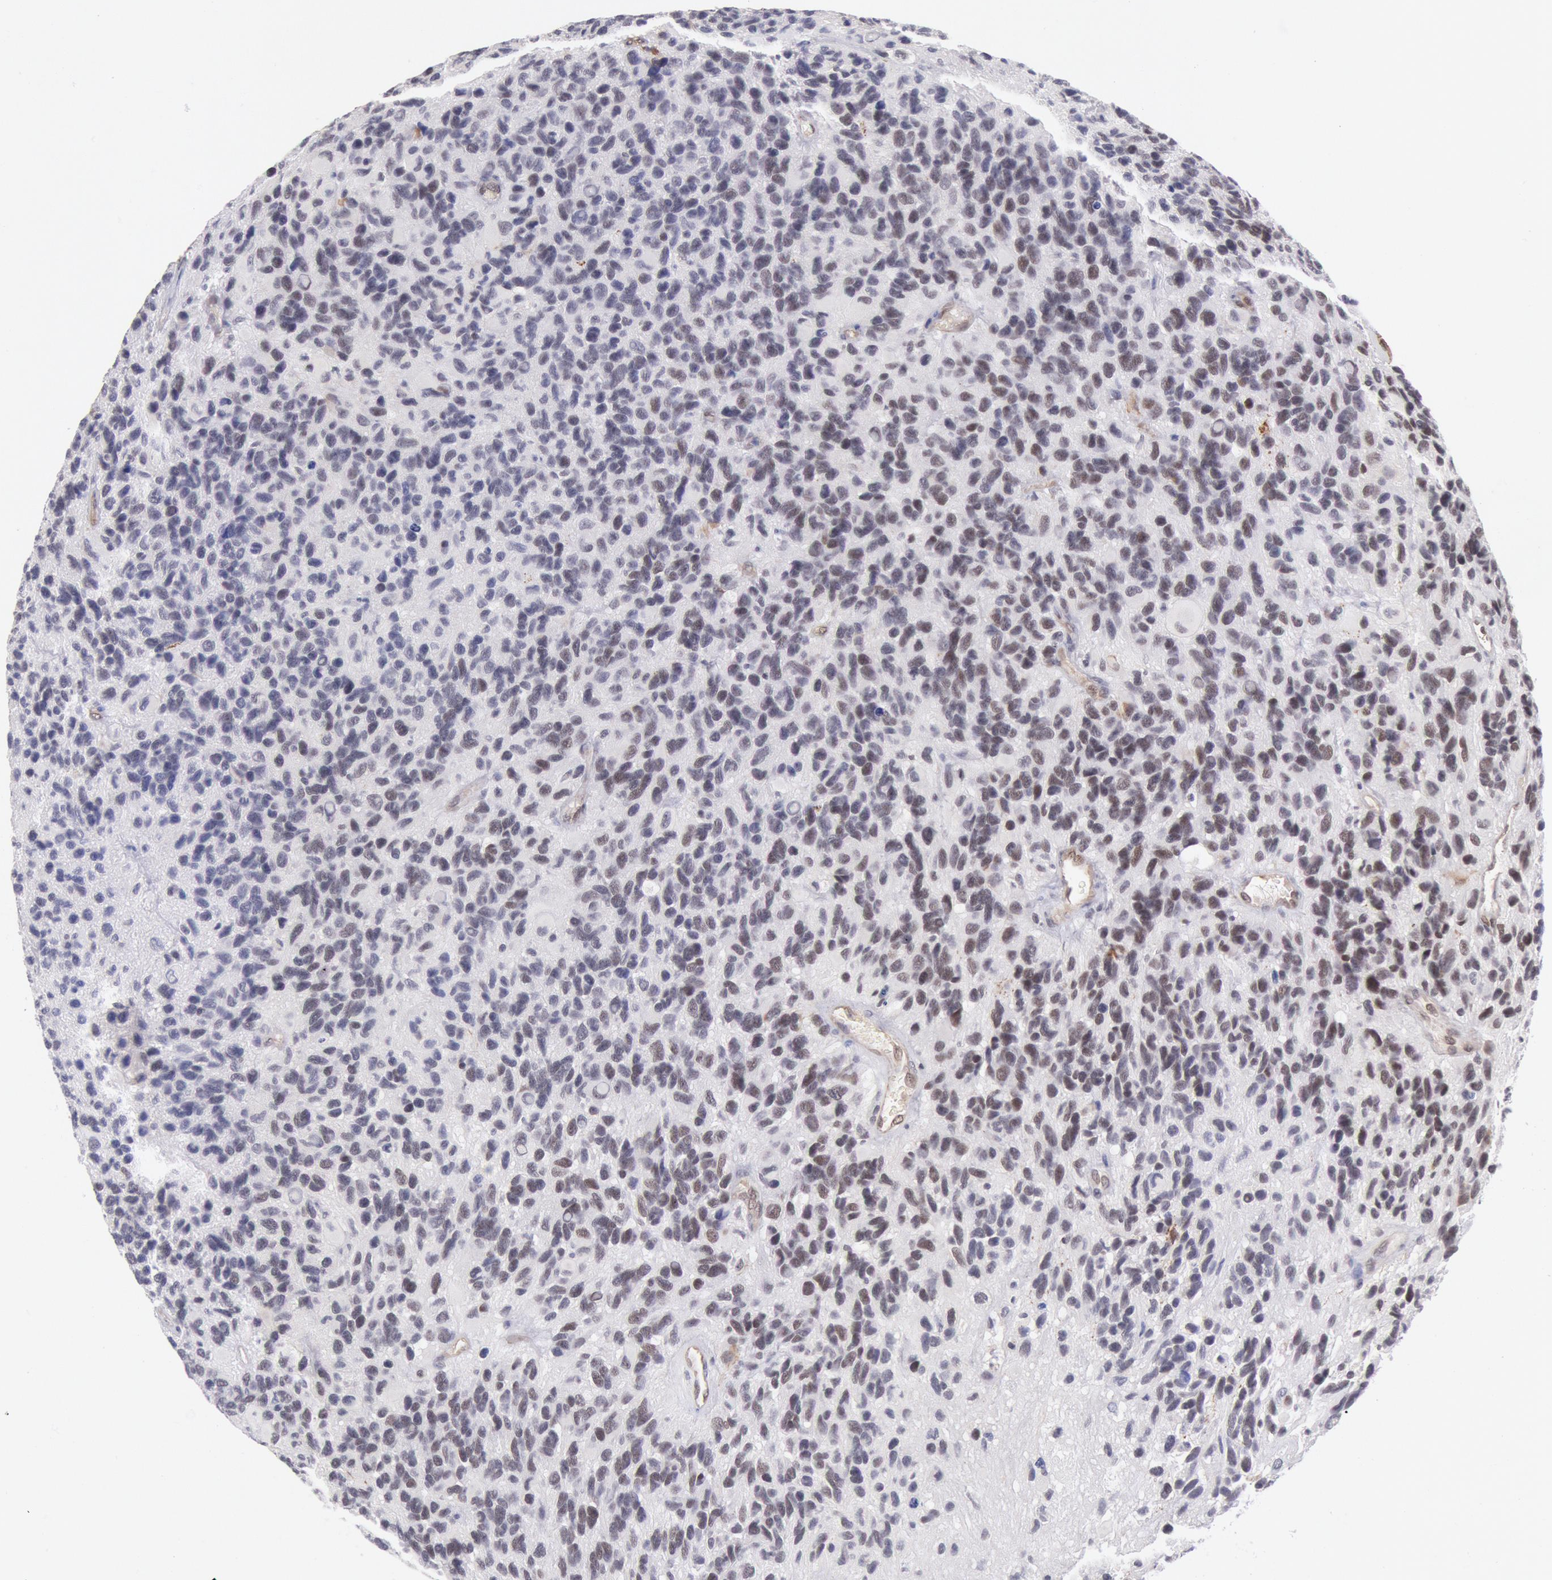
{"staining": {"intensity": "moderate", "quantity": "<25%", "location": "nuclear"}, "tissue": "glioma", "cell_type": "Tumor cells", "image_type": "cancer", "snomed": [{"axis": "morphology", "description": "Glioma, malignant, High grade"}, {"axis": "topography", "description": "Brain"}], "caption": "Malignant high-grade glioma stained with DAB (3,3'-diaminobenzidine) immunohistochemistry (IHC) demonstrates low levels of moderate nuclear expression in about <25% of tumor cells.", "gene": "CDKN2B", "patient": {"sex": "male", "age": 77}}